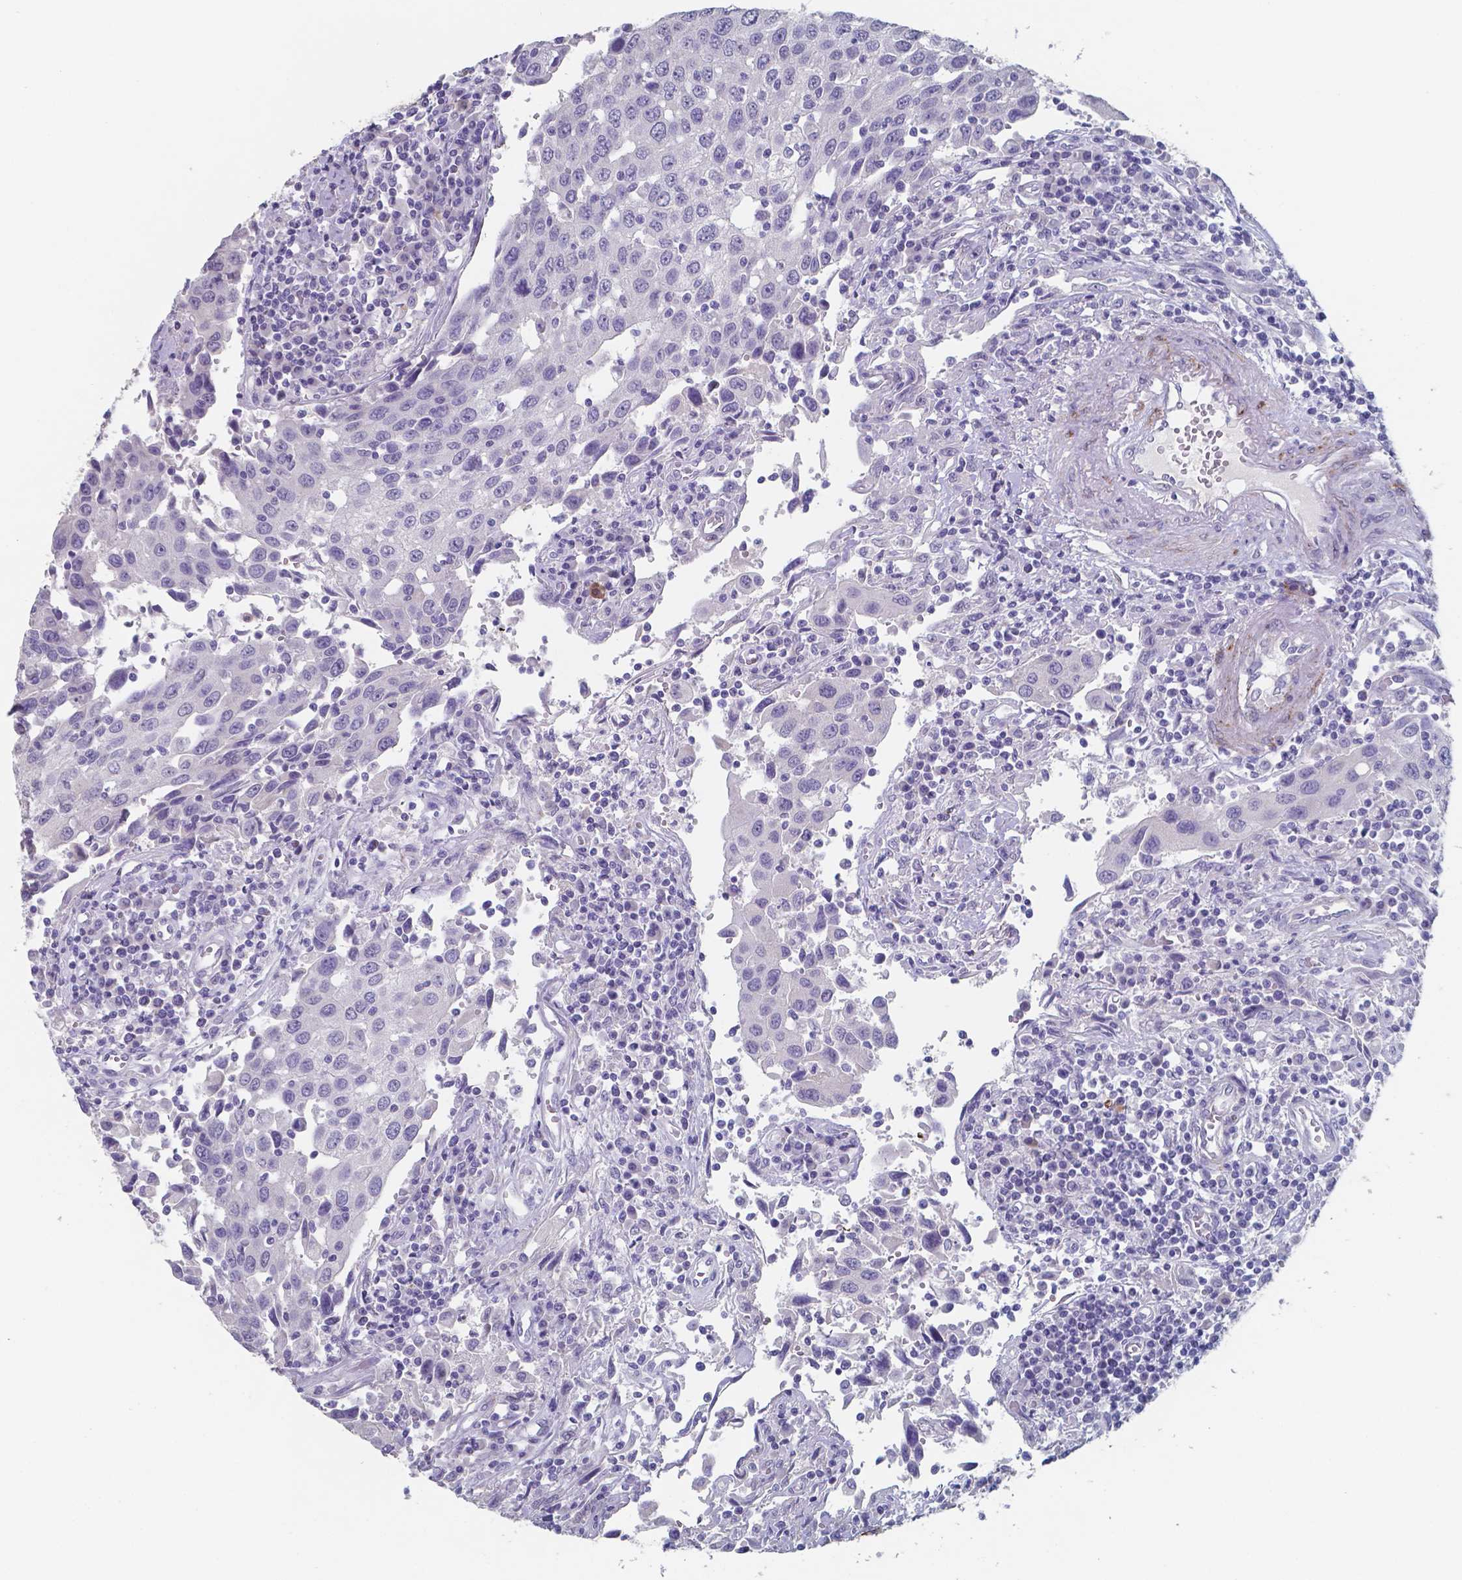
{"staining": {"intensity": "negative", "quantity": "none", "location": "none"}, "tissue": "urothelial cancer", "cell_type": "Tumor cells", "image_type": "cancer", "snomed": [{"axis": "morphology", "description": "Urothelial carcinoma, High grade"}, {"axis": "topography", "description": "Urinary bladder"}], "caption": "The micrograph reveals no significant expression in tumor cells of urothelial carcinoma (high-grade).", "gene": "PLA2R1", "patient": {"sex": "female", "age": 85}}